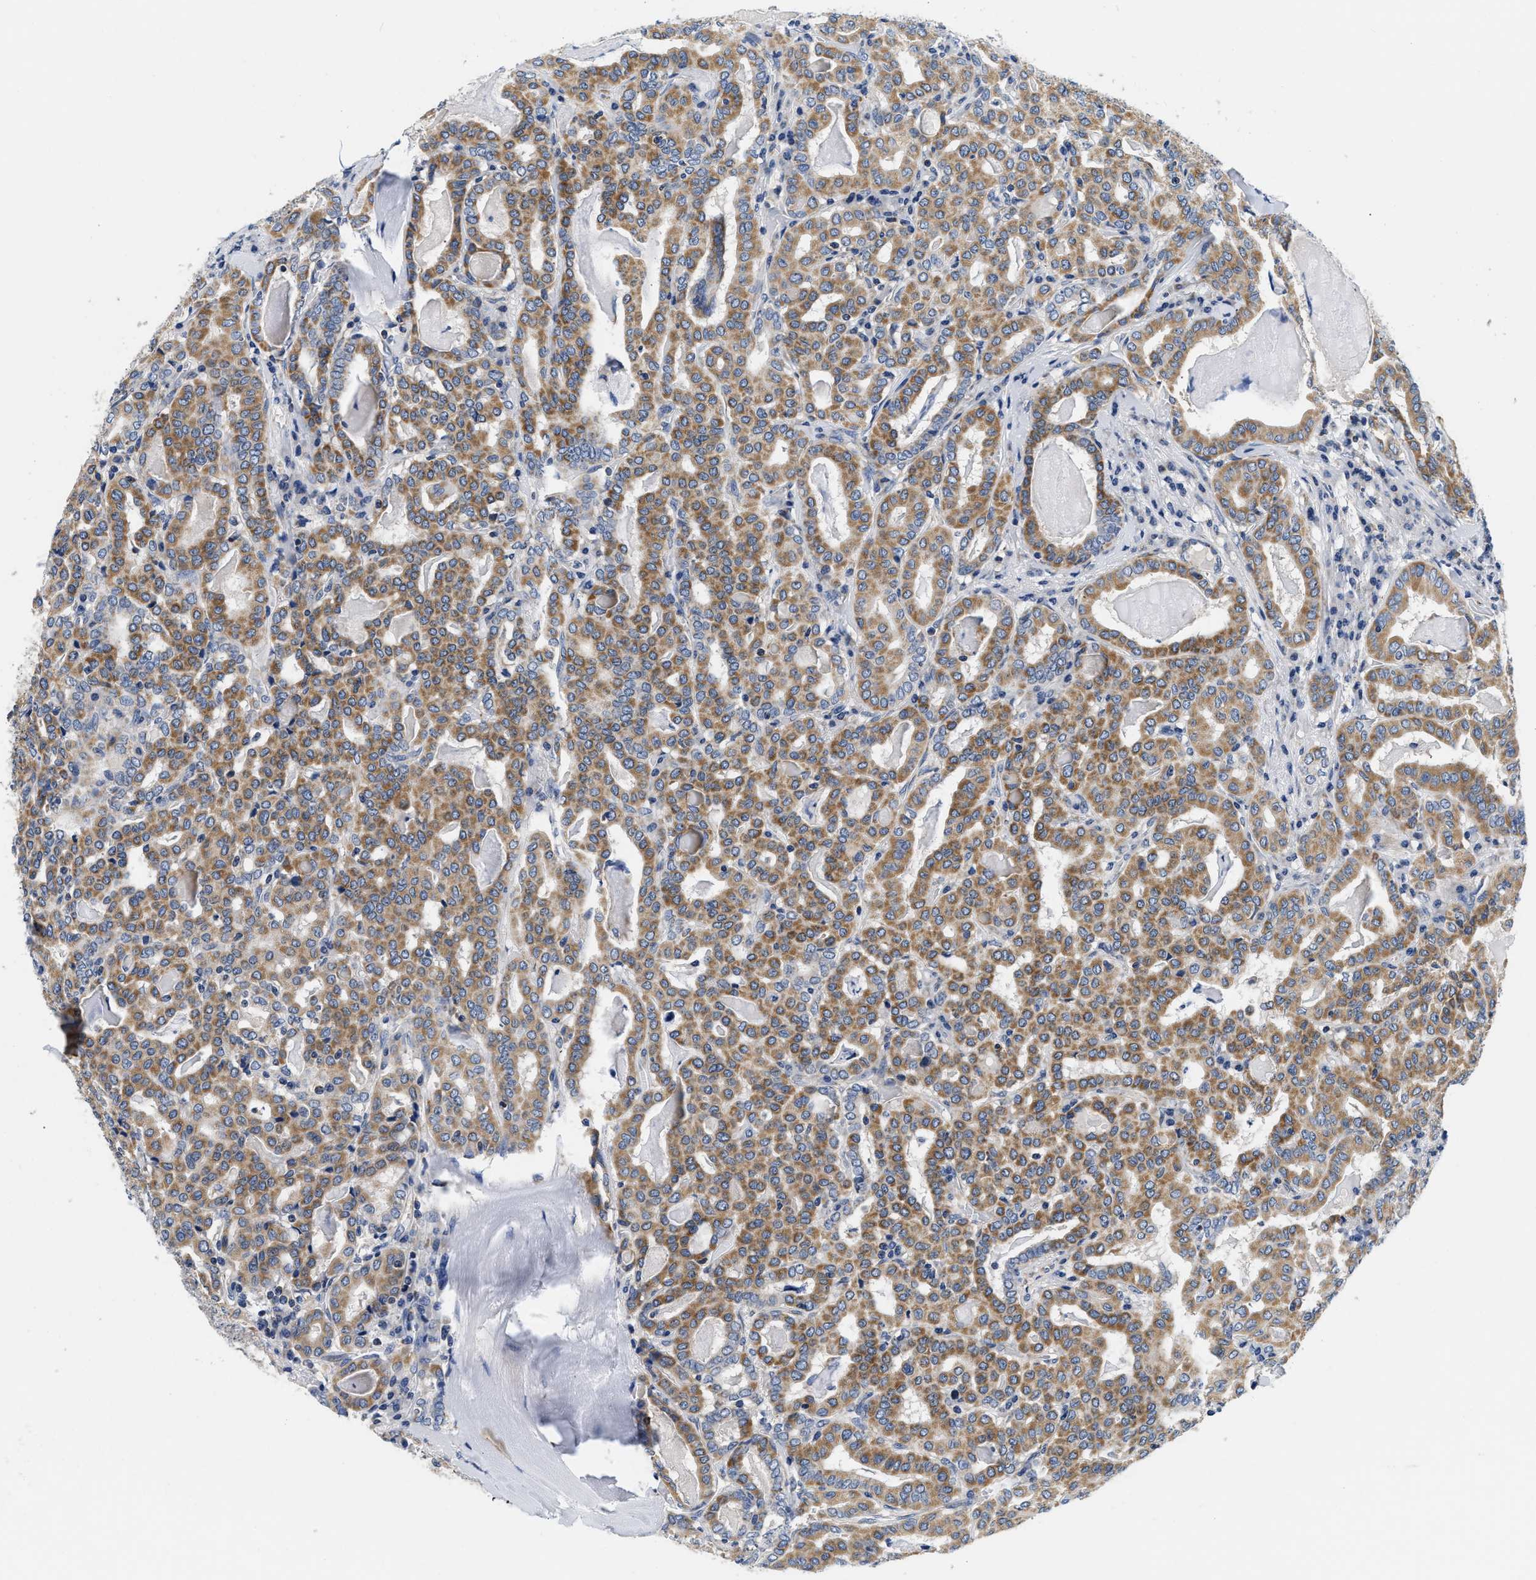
{"staining": {"intensity": "moderate", "quantity": ">75%", "location": "cytoplasmic/membranous"}, "tissue": "thyroid cancer", "cell_type": "Tumor cells", "image_type": "cancer", "snomed": [{"axis": "morphology", "description": "Papillary adenocarcinoma, NOS"}, {"axis": "topography", "description": "Thyroid gland"}], "caption": "This photomicrograph shows IHC staining of human thyroid cancer, with medium moderate cytoplasmic/membranous positivity in about >75% of tumor cells.", "gene": "PDP1", "patient": {"sex": "female", "age": 42}}